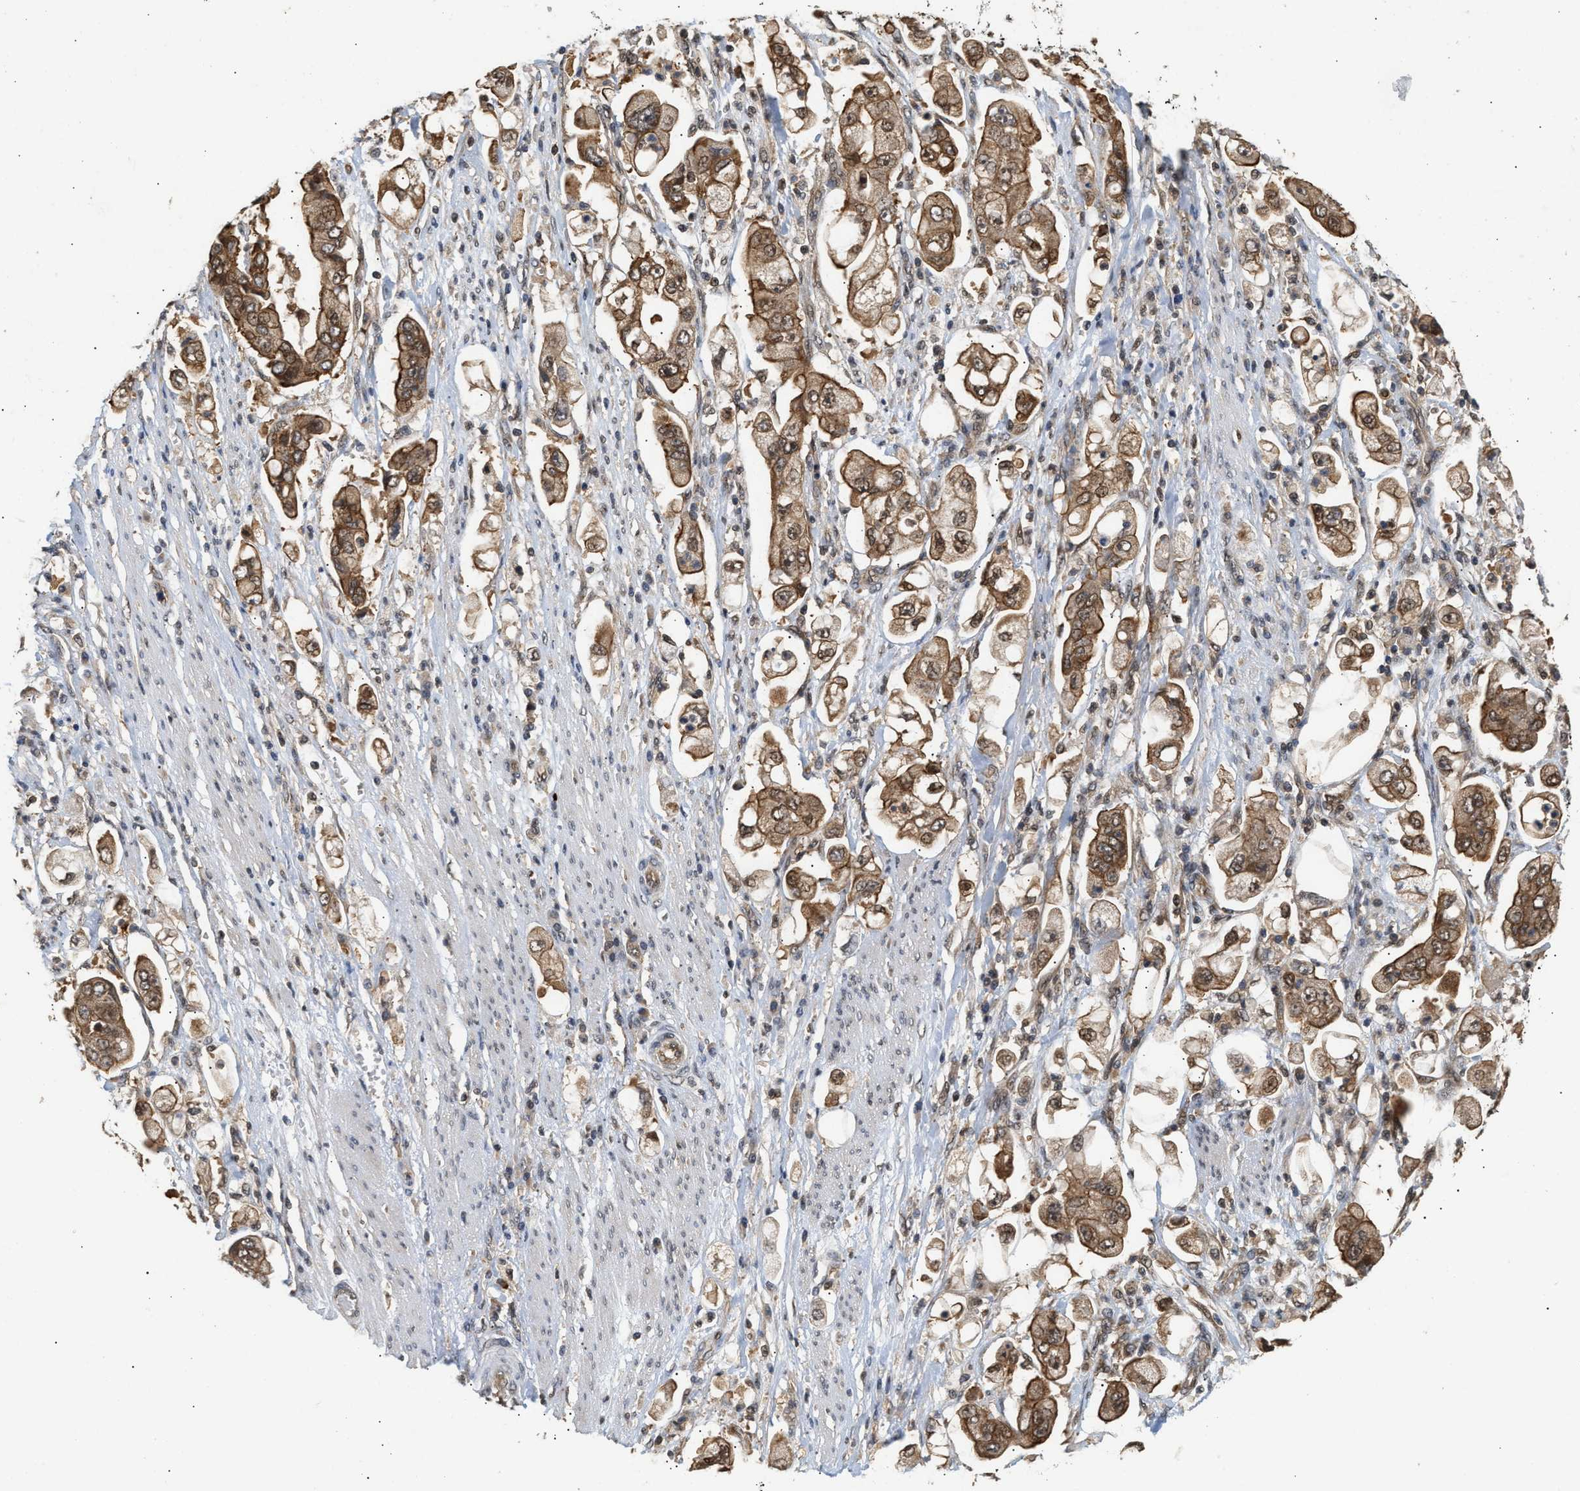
{"staining": {"intensity": "moderate", "quantity": ">75%", "location": "cytoplasmic/membranous,nuclear"}, "tissue": "stomach cancer", "cell_type": "Tumor cells", "image_type": "cancer", "snomed": [{"axis": "morphology", "description": "Adenocarcinoma, NOS"}, {"axis": "topography", "description": "Stomach"}], "caption": "This is a photomicrograph of immunohistochemistry (IHC) staining of stomach adenocarcinoma, which shows moderate expression in the cytoplasmic/membranous and nuclear of tumor cells.", "gene": "ABHD5", "patient": {"sex": "male", "age": 62}}